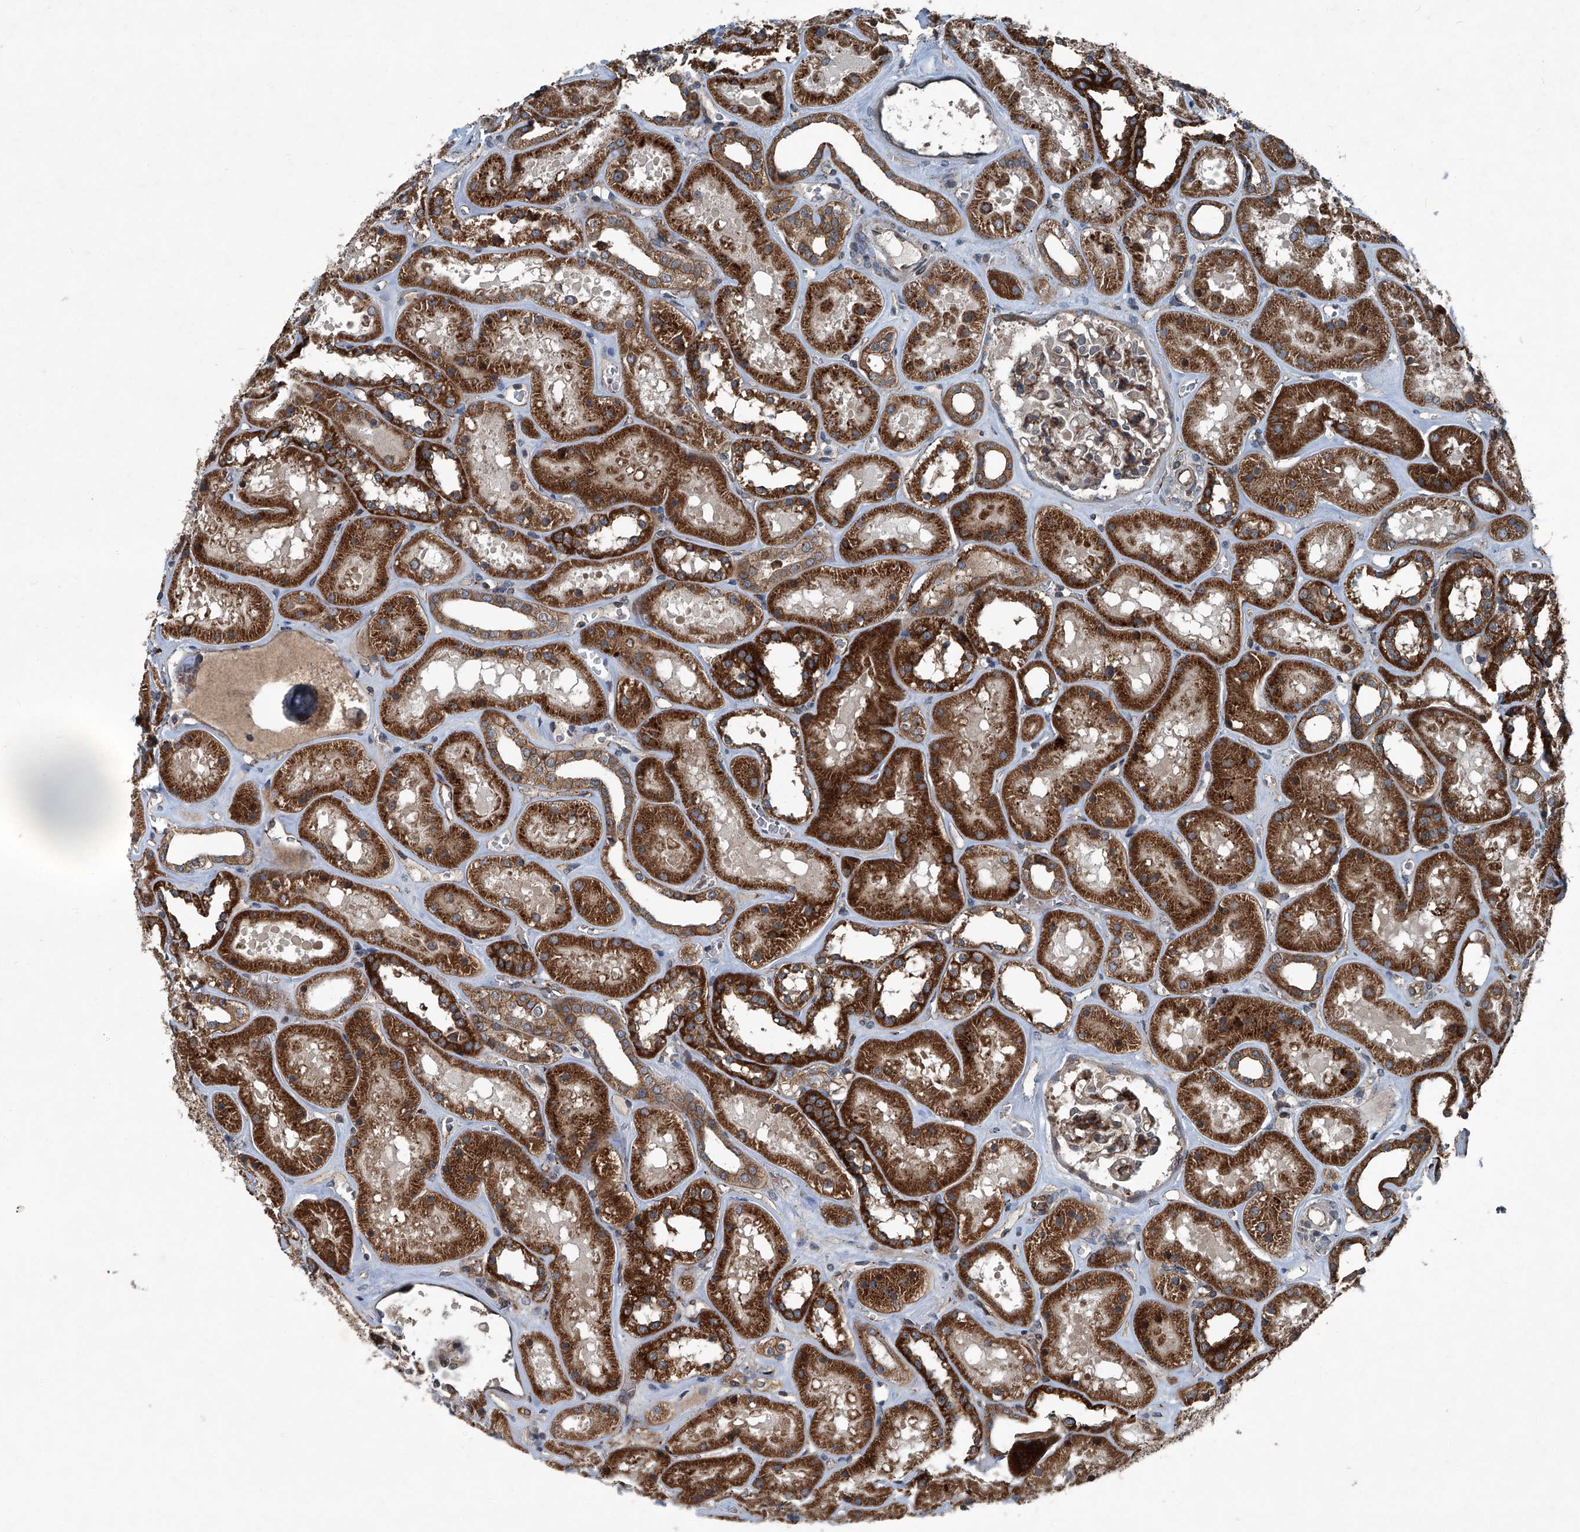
{"staining": {"intensity": "moderate", "quantity": ">75%", "location": "cytoplasmic/membranous"}, "tissue": "kidney", "cell_type": "Cells in glomeruli", "image_type": "normal", "snomed": [{"axis": "morphology", "description": "Normal tissue, NOS"}, {"axis": "topography", "description": "Kidney"}], "caption": "Brown immunohistochemical staining in benign kidney shows moderate cytoplasmic/membranous staining in about >75% of cells in glomeruli.", "gene": "SENP2", "patient": {"sex": "female", "age": 41}}